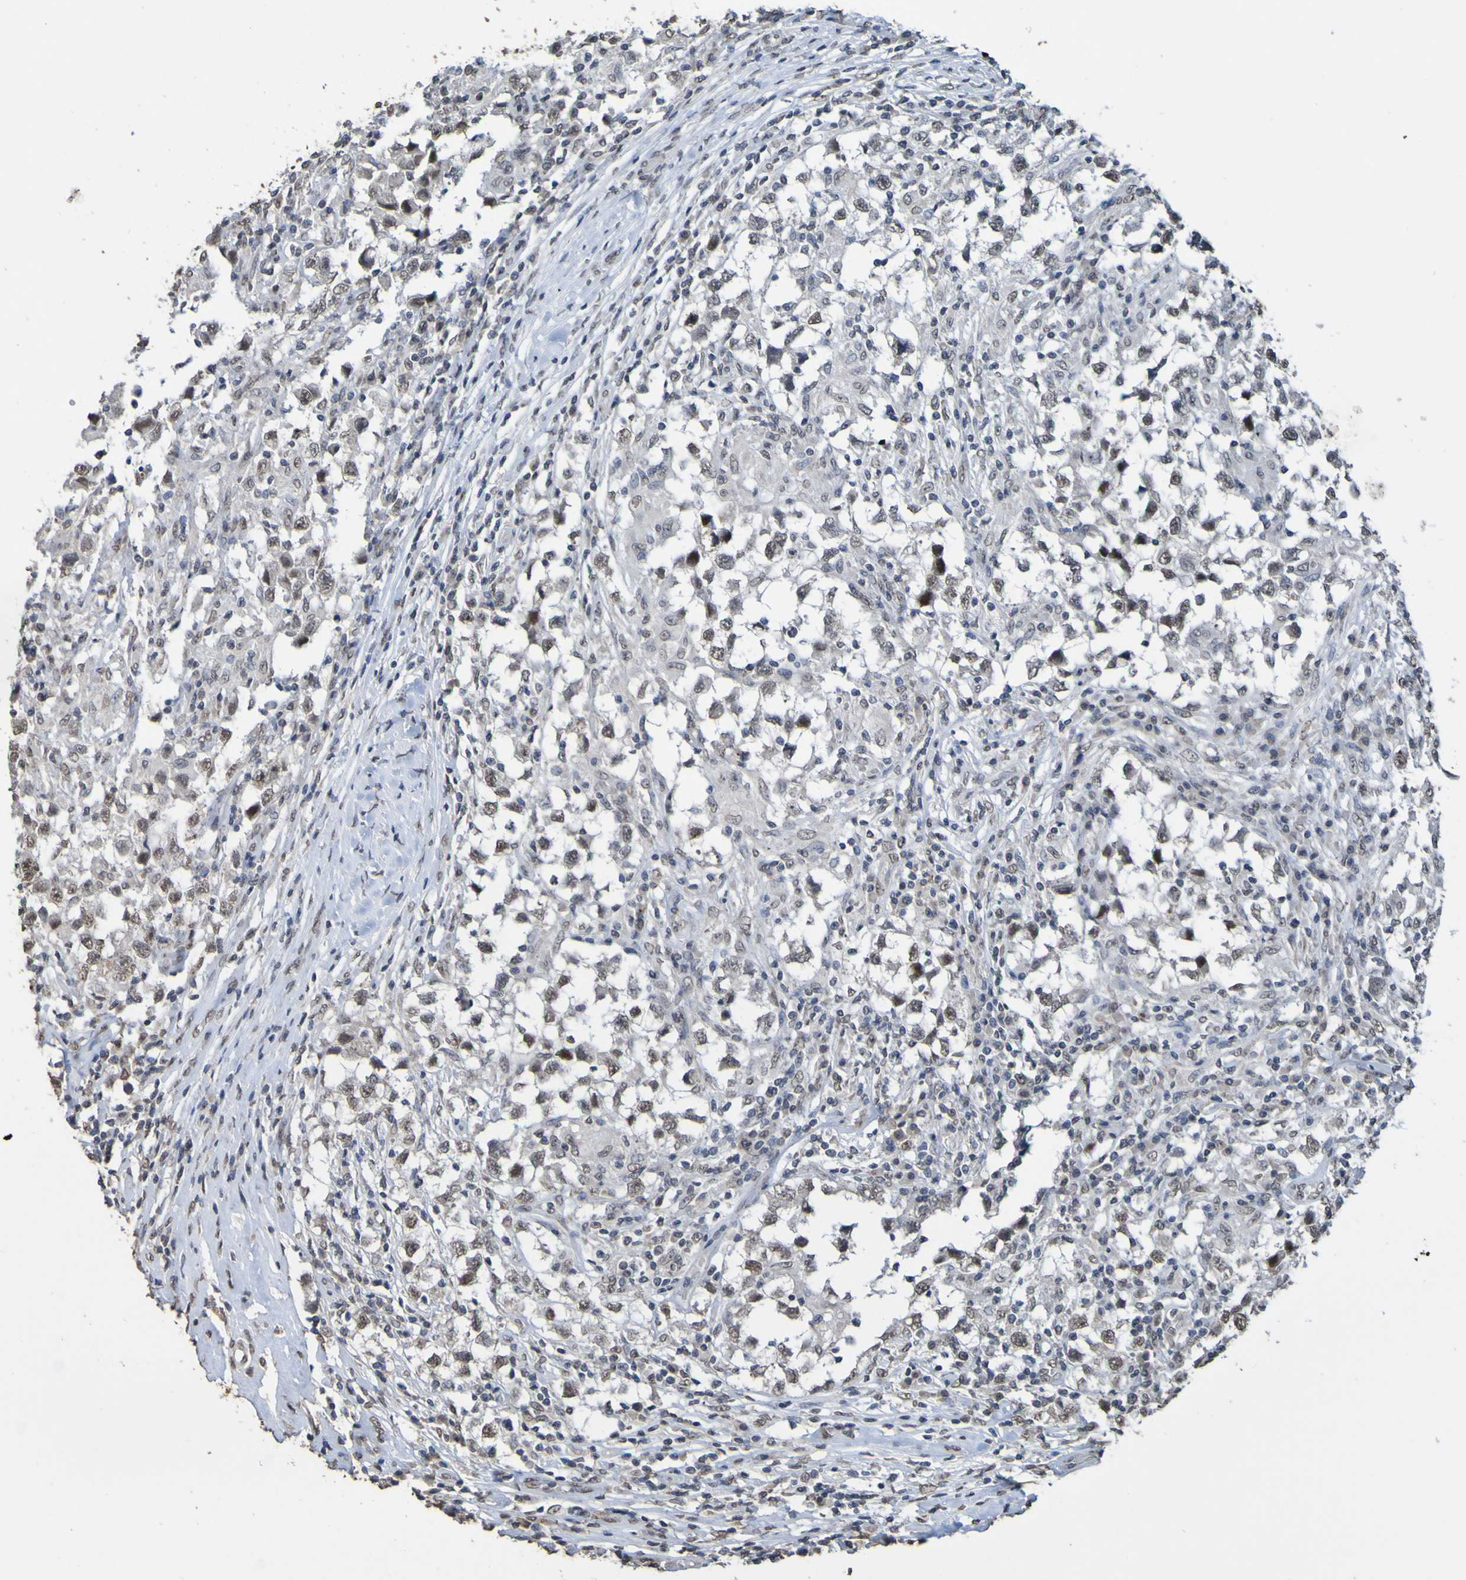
{"staining": {"intensity": "negative", "quantity": "none", "location": "none"}, "tissue": "testis cancer", "cell_type": "Tumor cells", "image_type": "cancer", "snomed": [{"axis": "morphology", "description": "Carcinoma, Embryonal, NOS"}, {"axis": "topography", "description": "Testis"}], "caption": "An immunohistochemistry (IHC) histopathology image of testis cancer is shown. There is no staining in tumor cells of testis cancer. (DAB (3,3'-diaminobenzidine) immunohistochemistry visualized using brightfield microscopy, high magnification).", "gene": "ALKBH2", "patient": {"sex": "male", "age": 21}}